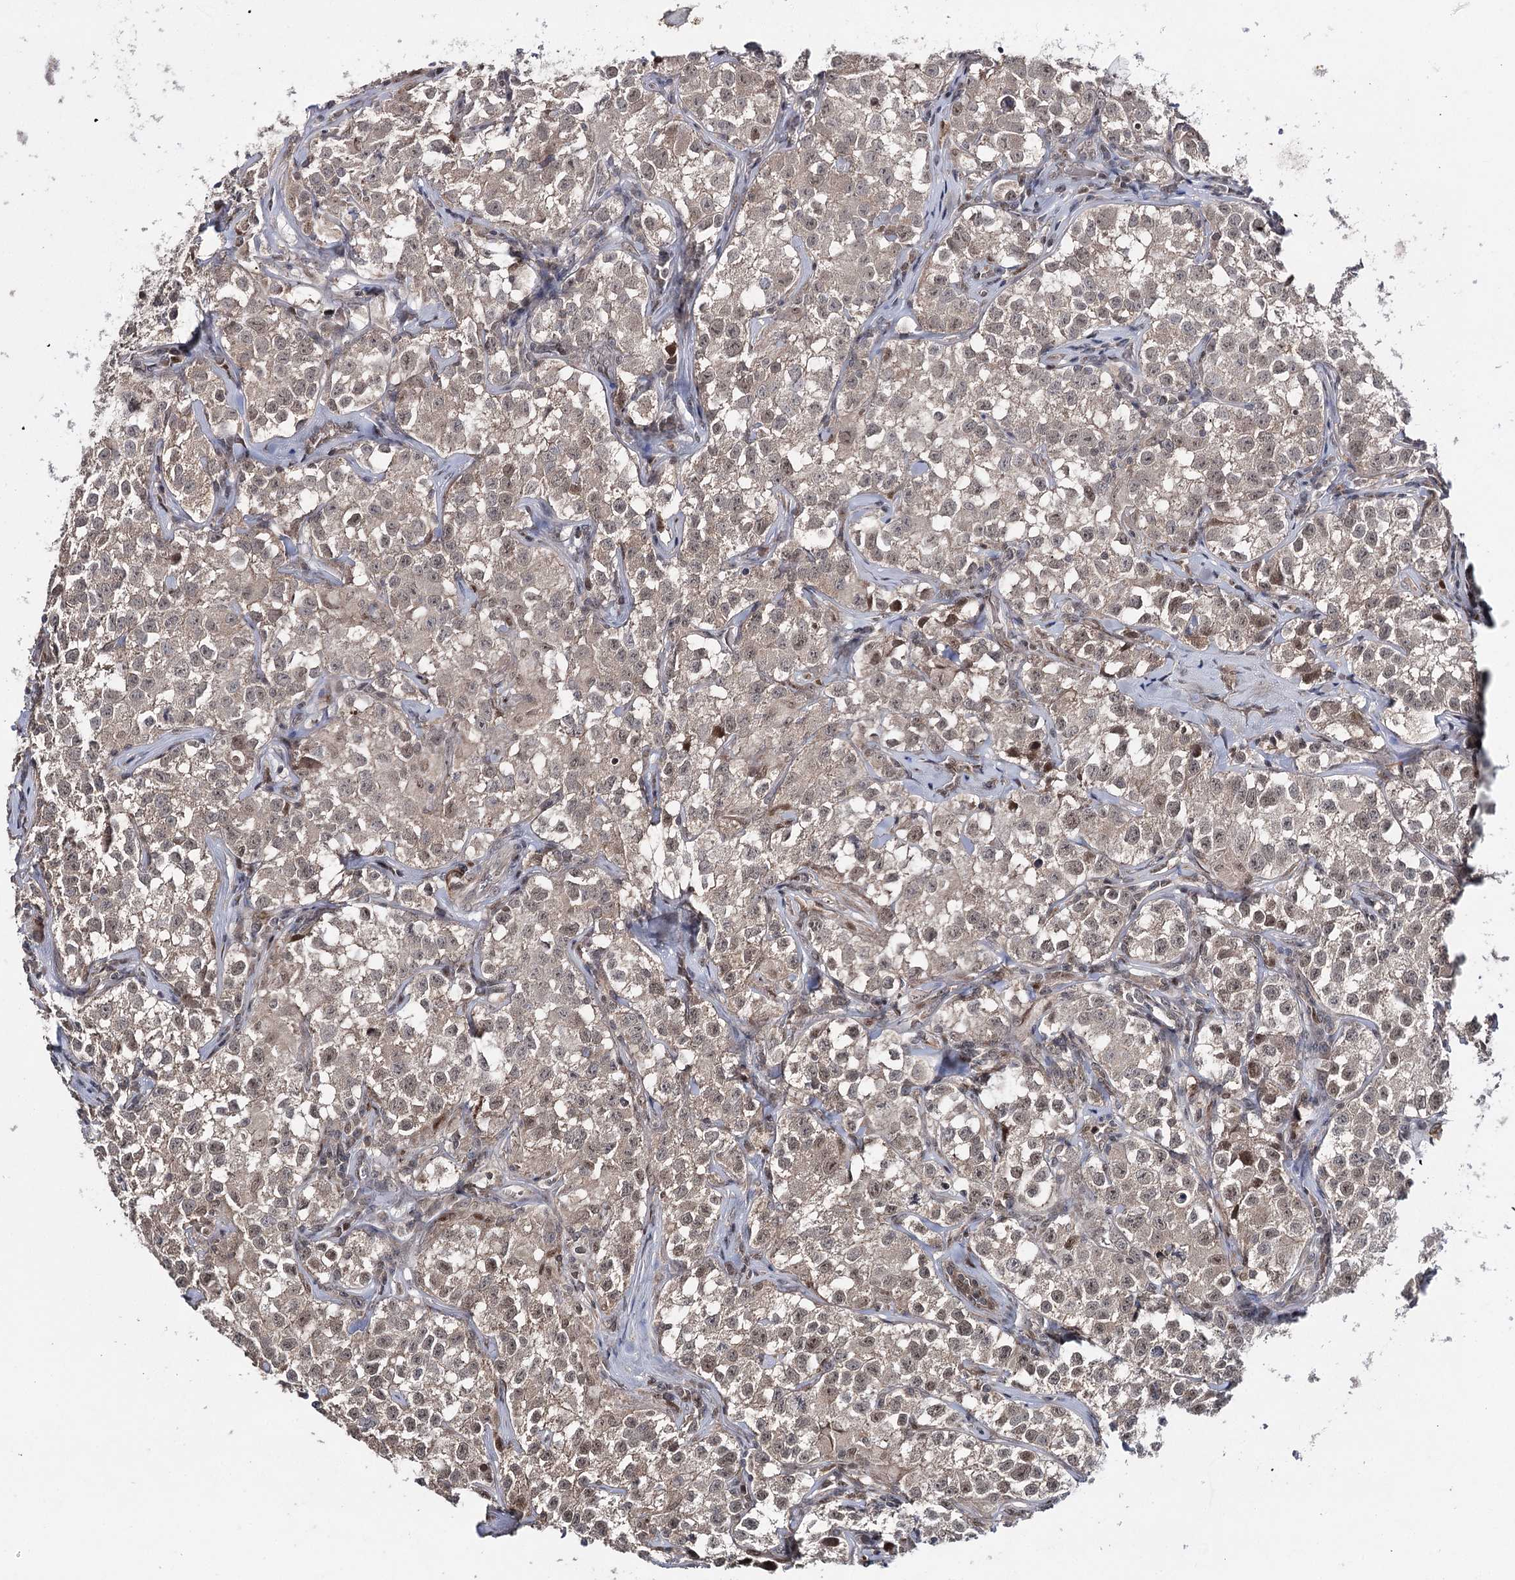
{"staining": {"intensity": "weak", "quantity": "25%-75%", "location": "cytoplasmic/membranous,nuclear"}, "tissue": "testis cancer", "cell_type": "Tumor cells", "image_type": "cancer", "snomed": [{"axis": "morphology", "description": "Seminoma, NOS"}, {"axis": "morphology", "description": "Carcinoma, Embryonal, NOS"}, {"axis": "topography", "description": "Testis"}], "caption": "High-magnification brightfield microscopy of testis embryonal carcinoma stained with DAB (3,3'-diaminobenzidine) (brown) and counterstained with hematoxylin (blue). tumor cells exhibit weak cytoplasmic/membranous and nuclear expression is identified in approximately25%-75% of cells.", "gene": "HSD11B2", "patient": {"sex": "male", "age": 43}}